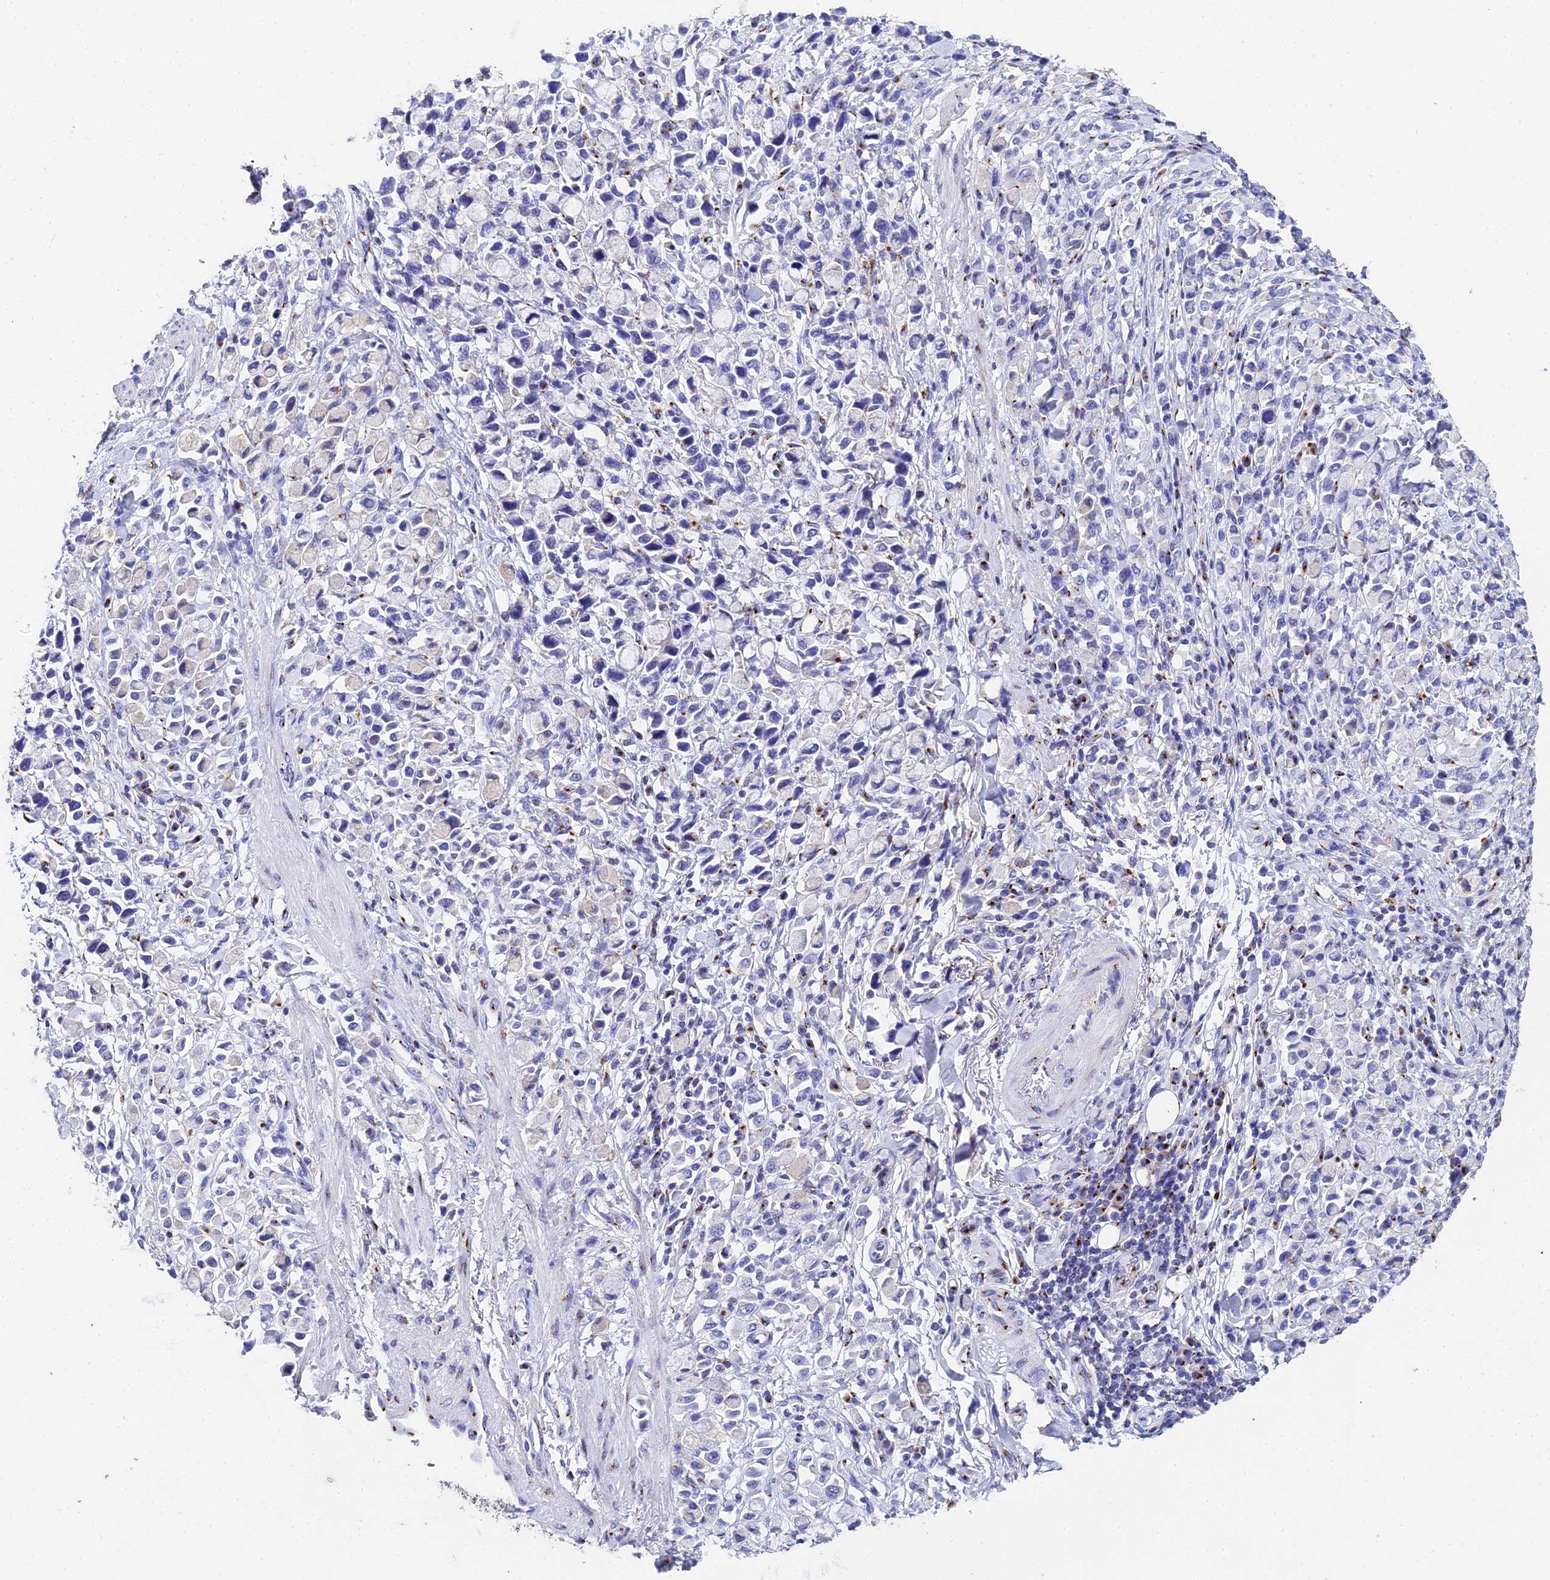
{"staining": {"intensity": "negative", "quantity": "none", "location": "none"}, "tissue": "stomach cancer", "cell_type": "Tumor cells", "image_type": "cancer", "snomed": [{"axis": "morphology", "description": "Adenocarcinoma, NOS"}, {"axis": "topography", "description": "Stomach"}], "caption": "Stomach adenocarcinoma stained for a protein using immunohistochemistry reveals no positivity tumor cells.", "gene": "ENSG00000268674", "patient": {"sex": "female", "age": 81}}